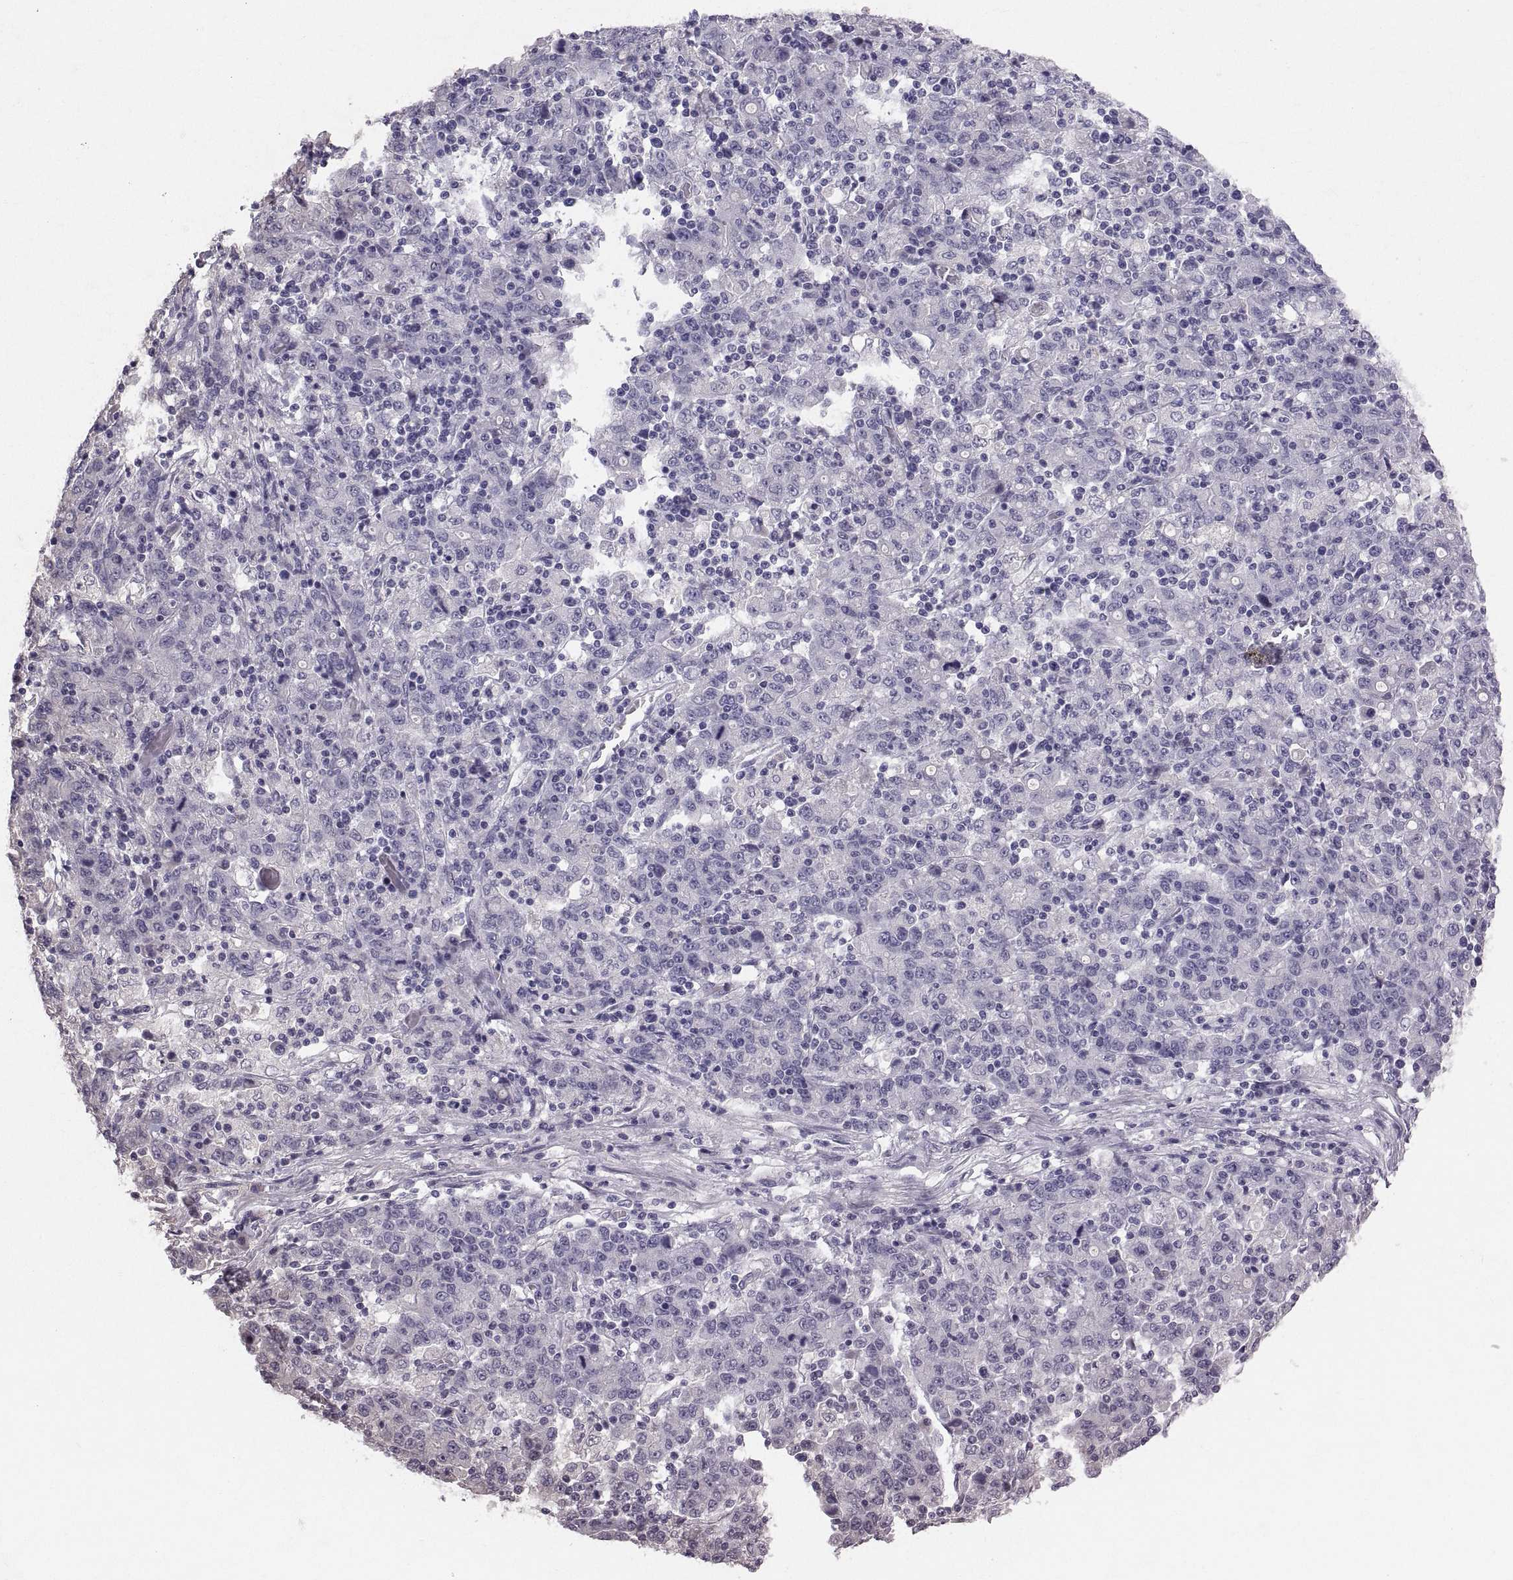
{"staining": {"intensity": "negative", "quantity": "none", "location": "none"}, "tissue": "stomach cancer", "cell_type": "Tumor cells", "image_type": "cancer", "snomed": [{"axis": "morphology", "description": "Adenocarcinoma, NOS"}, {"axis": "topography", "description": "Stomach, upper"}], "caption": "Protein analysis of adenocarcinoma (stomach) displays no significant expression in tumor cells.", "gene": "PTN", "patient": {"sex": "male", "age": 69}}